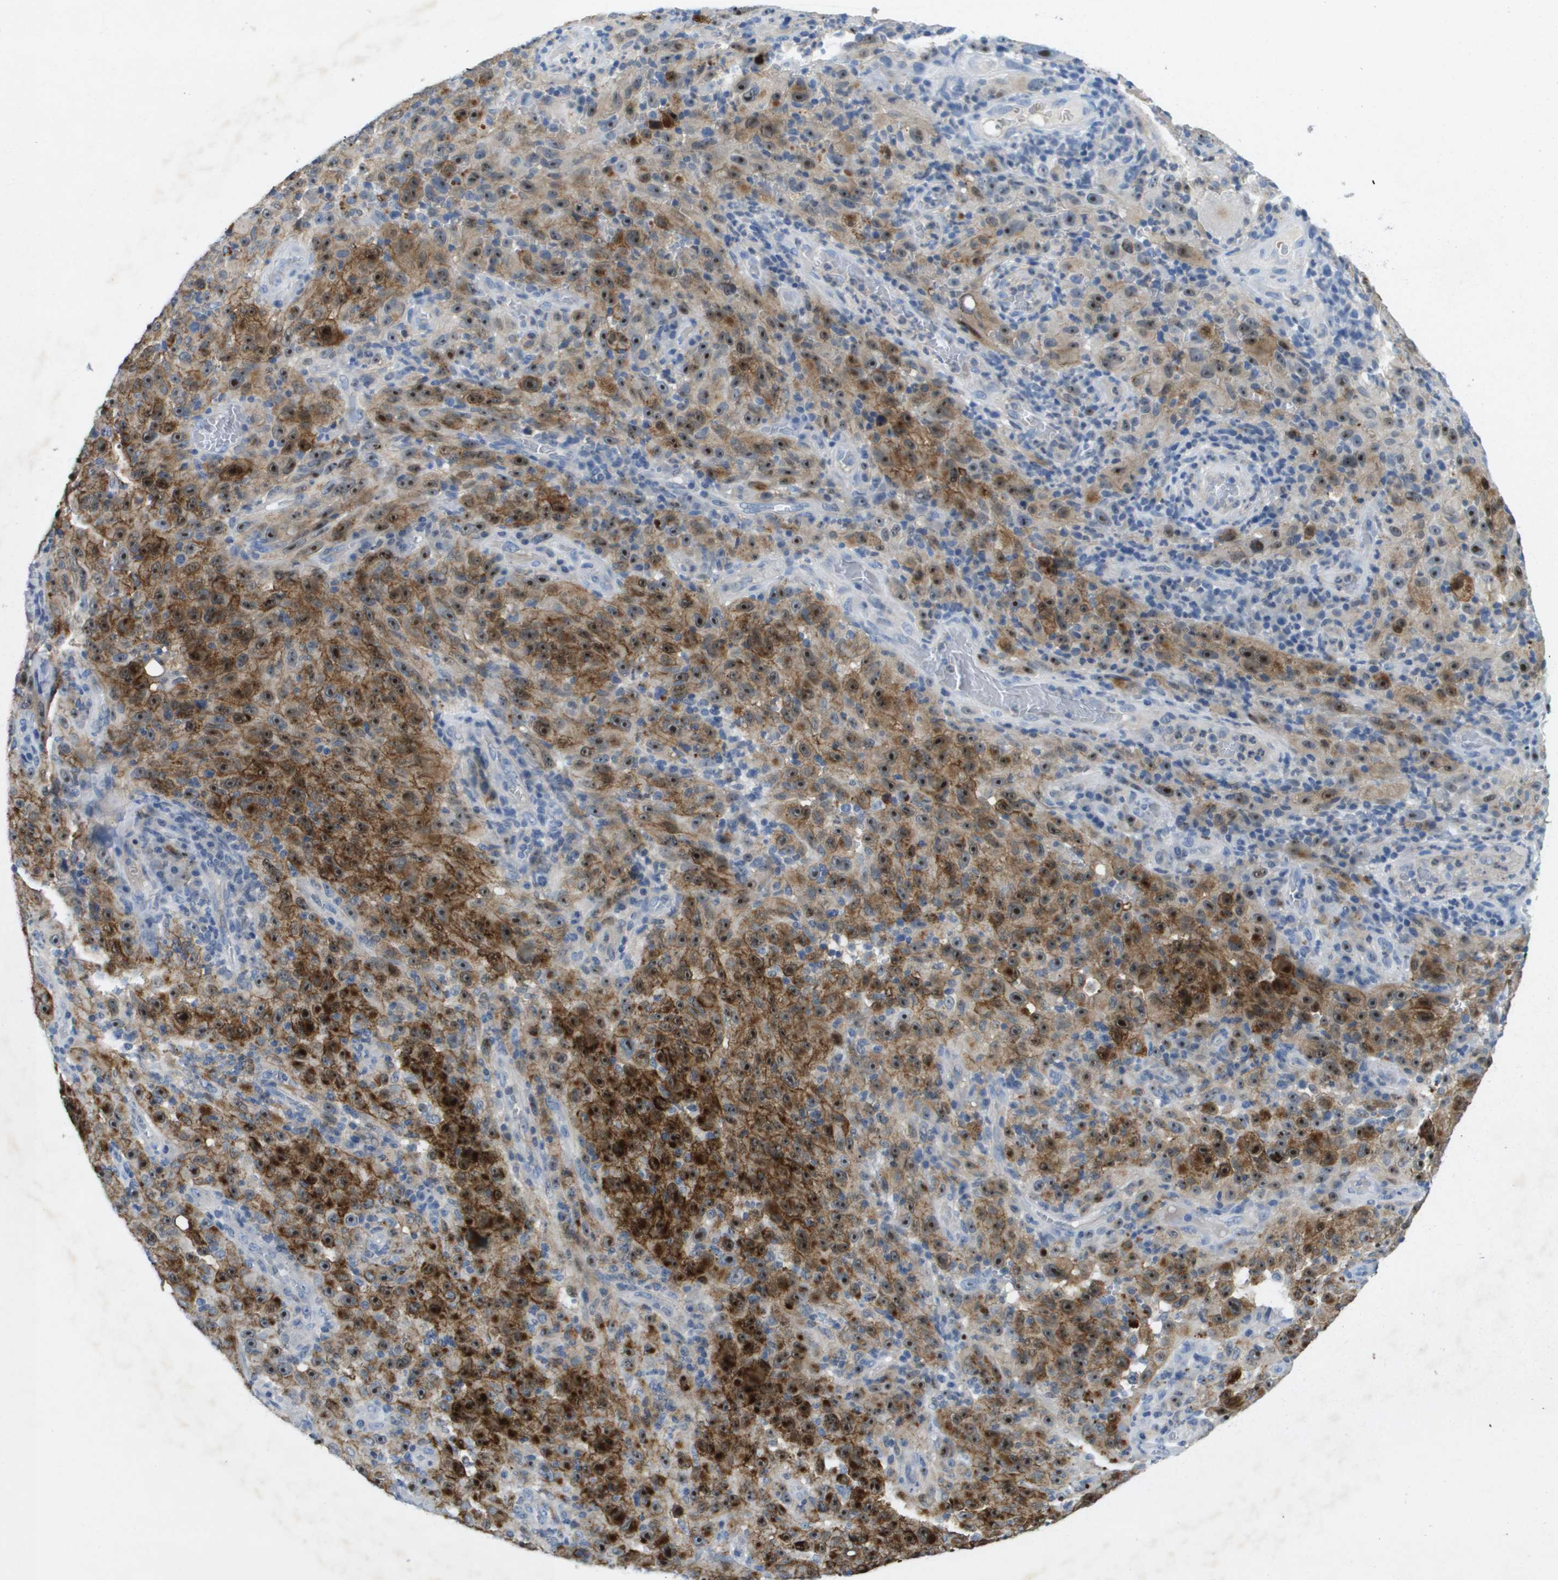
{"staining": {"intensity": "moderate", "quantity": "25%-75%", "location": "cytoplasmic/membranous,nuclear"}, "tissue": "melanoma", "cell_type": "Tumor cells", "image_type": "cancer", "snomed": [{"axis": "morphology", "description": "Malignant melanoma, NOS"}, {"axis": "topography", "description": "Skin"}], "caption": "The image exhibits a brown stain indicating the presence of a protein in the cytoplasmic/membranous and nuclear of tumor cells in malignant melanoma.", "gene": "LIPG", "patient": {"sex": "female", "age": 82}}